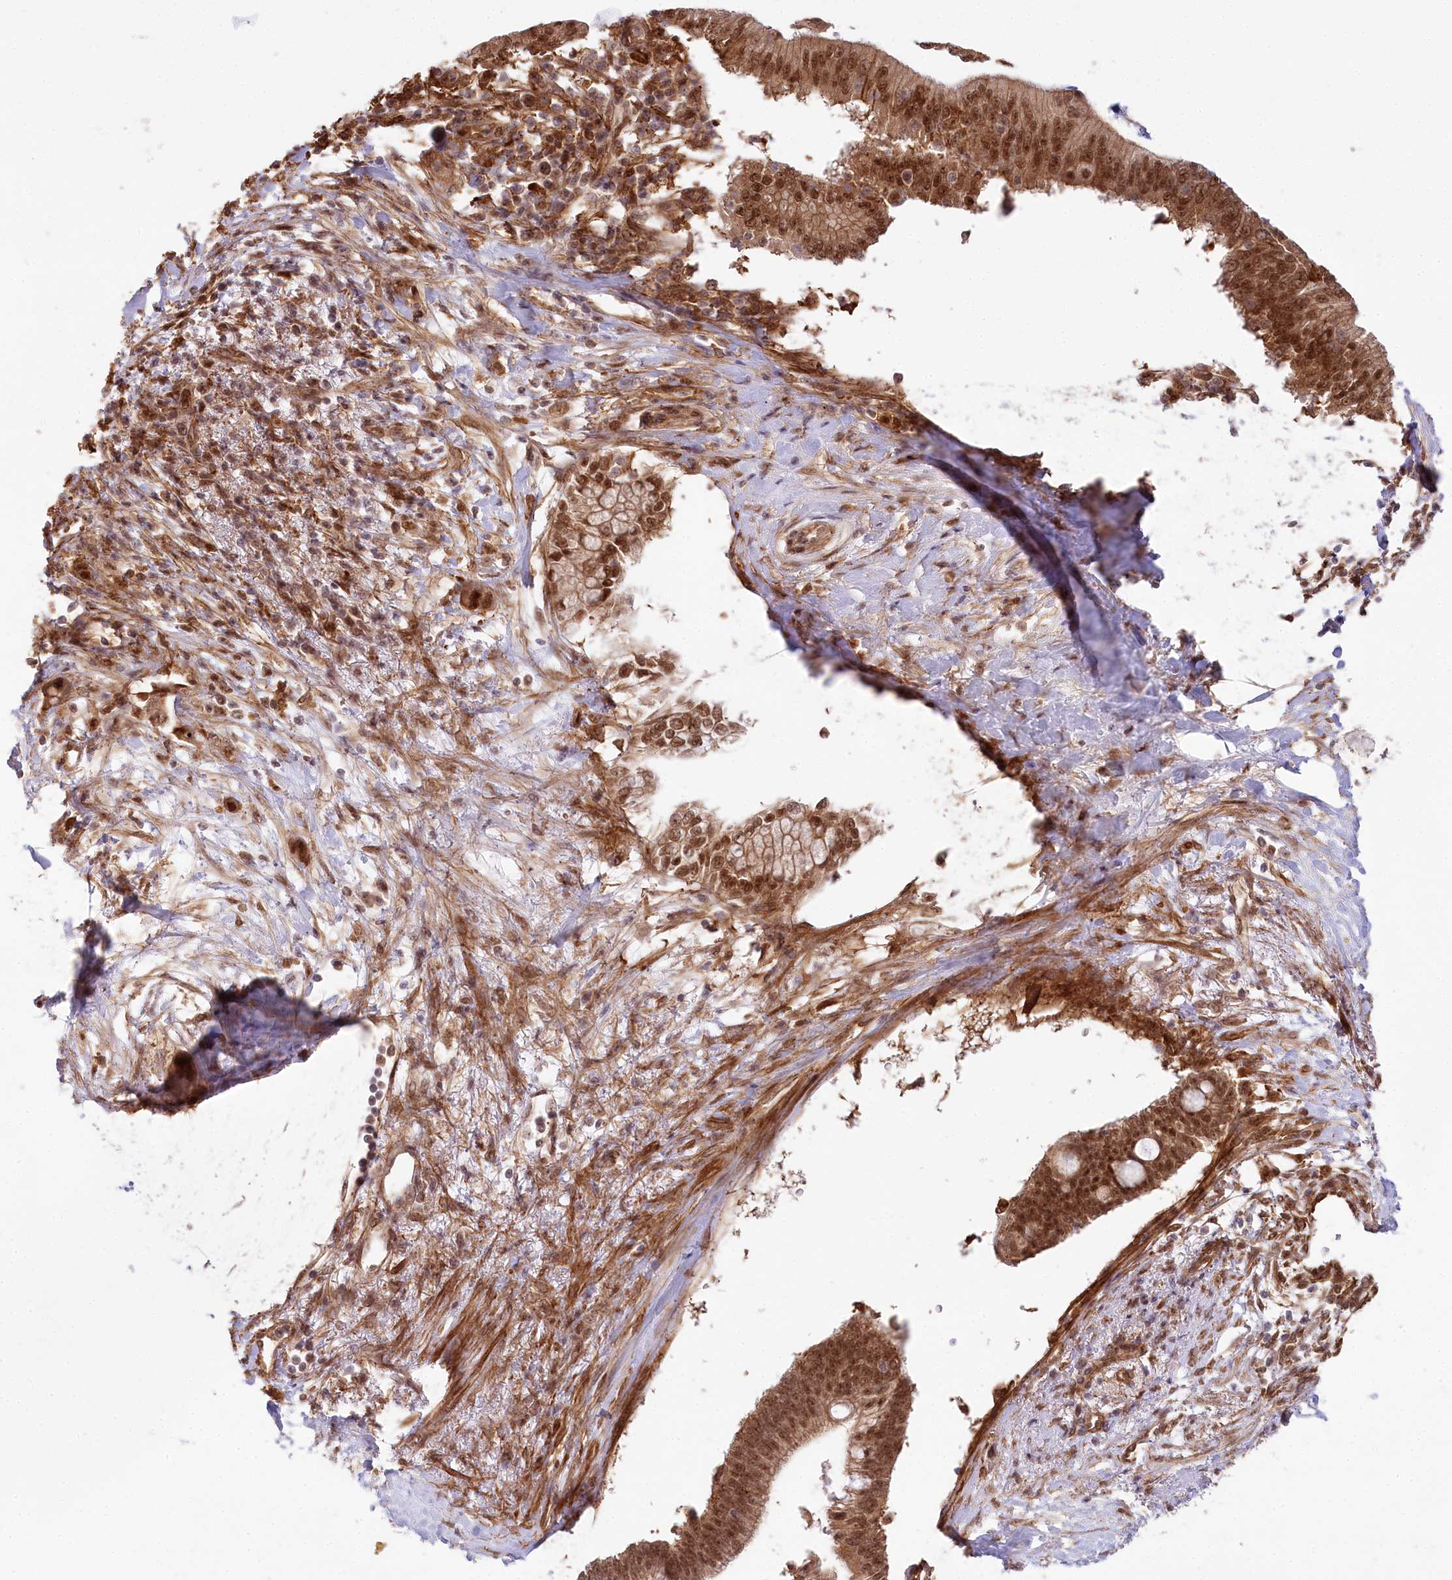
{"staining": {"intensity": "moderate", "quantity": ">75%", "location": "cytoplasmic/membranous,nuclear"}, "tissue": "pancreatic cancer", "cell_type": "Tumor cells", "image_type": "cancer", "snomed": [{"axis": "morphology", "description": "Adenocarcinoma, NOS"}, {"axis": "topography", "description": "Pancreas"}], "caption": "A micrograph of human pancreatic cancer (adenocarcinoma) stained for a protein shows moderate cytoplasmic/membranous and nuclear brown staining in tumor cells. Nuclei are stained in blue.", "gene": "TUBGCP2", "patient": {"sex": "male", "age": 68}}